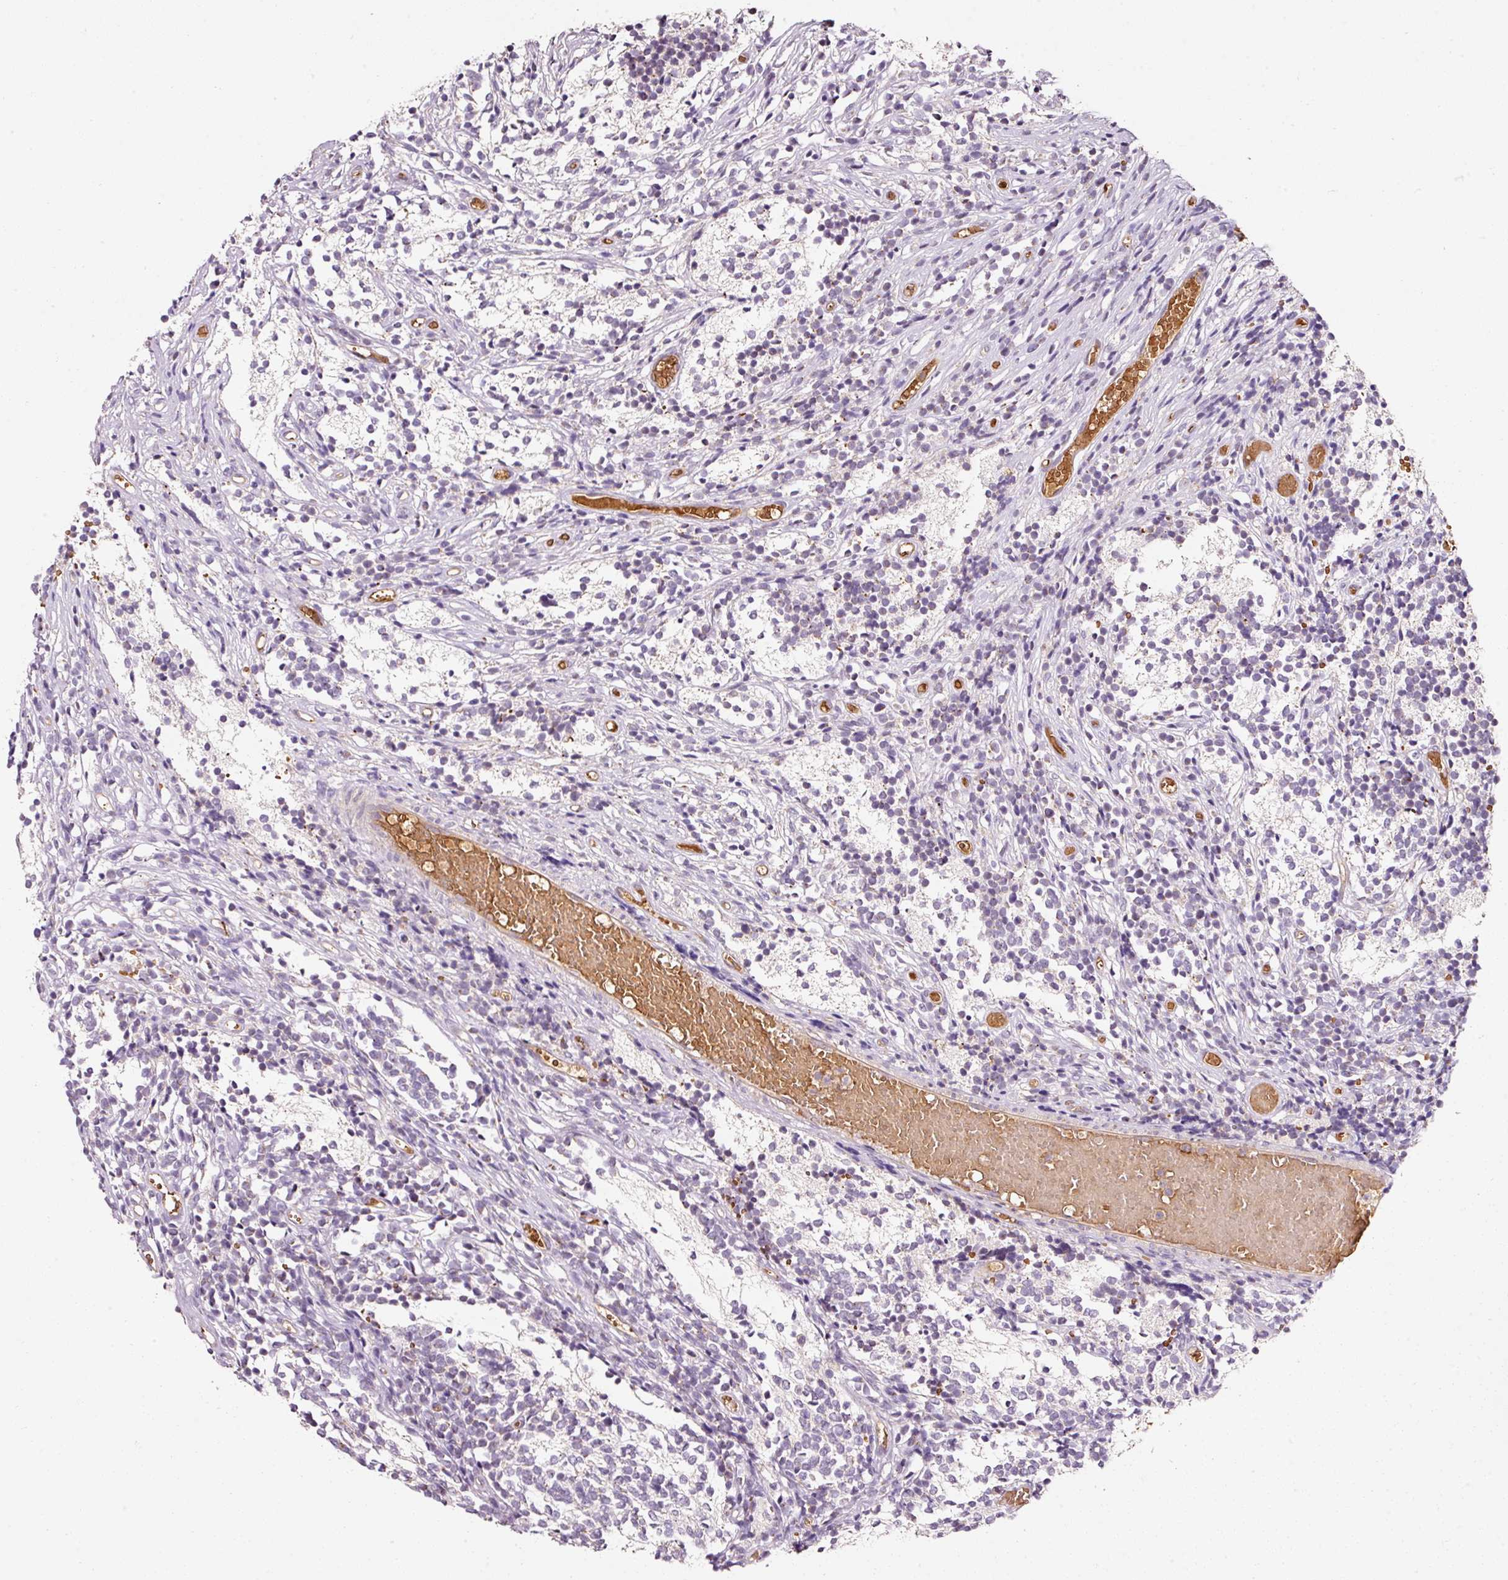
{"staining": {"intensity": "negative", "quantity": "none", "location": "none"}, "tissue": "glioma", "cell_type": "Tumor cells", "image_type": "cancer", "snomed": [{"axis": "morphology", "description": "Glioma, malignant, Low grade"}, {"axis": "topography", "description": "Brain"}], "caption": "Image shows no protein expression in tumor cells of low-grade glioma (malignant) tissue.", "gene": "ZNF460", "patient": {"sex": "female", "age": 1}}